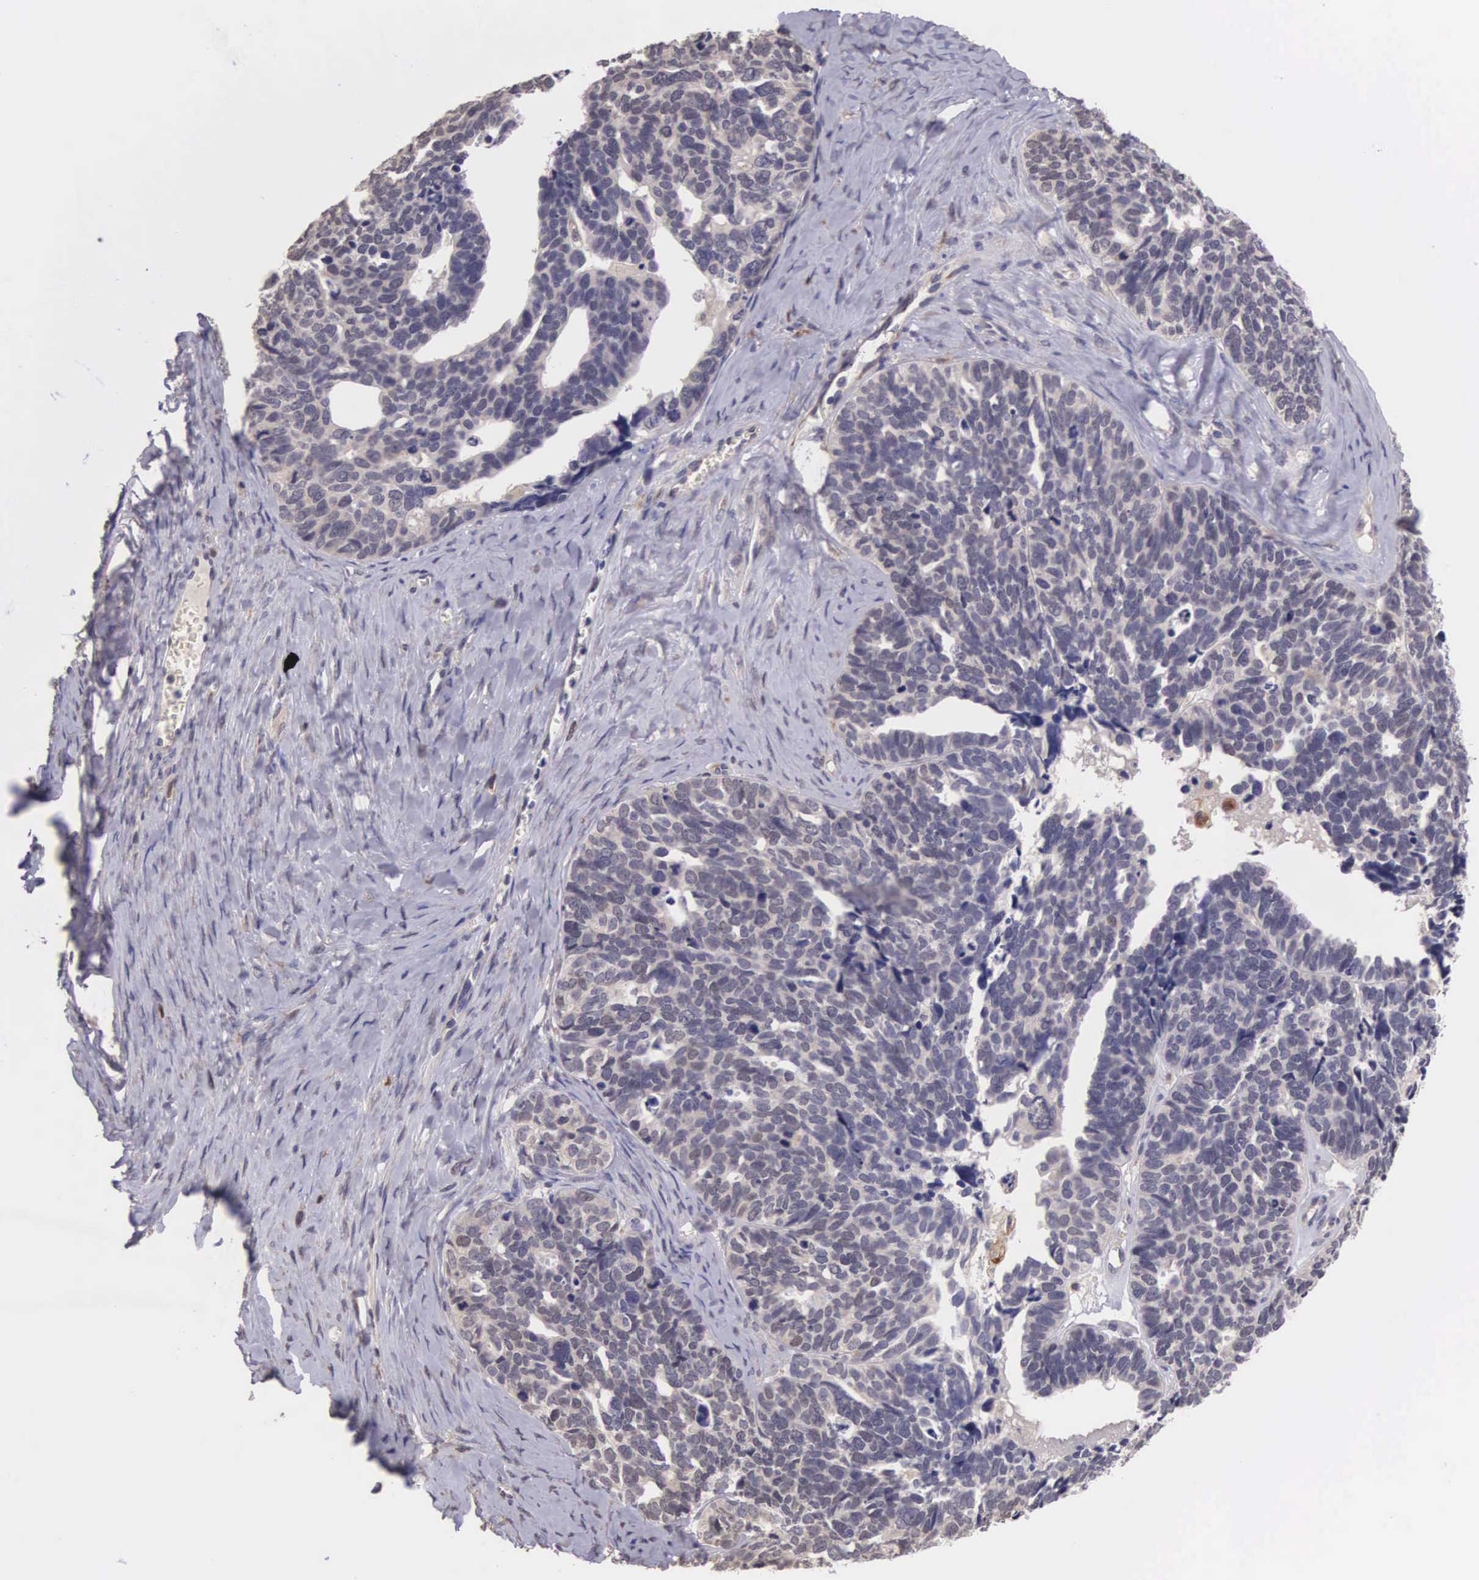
{"staining": {"intensity": "weak", "quantity": "<25%", "location": "nuclear"}, "tissue": "ovarian cancer", "cell_type": "Tumor cells", "image_type": "cancer", "snomed": [{"axis": "morphology", "description": "Cystadenocarcinoma, serous, NOS"}, {"axis": "topography", "description": "Ovary"}], "caption": "An immunohistochemistry photomicrograph of serous cystadenocarcinoma (ovarian) is shown. There is no staining in tumor cells of serous cystadenocarcinoma (ovarian). (DAB (3,3'-diaminobenzidine) immunohistochemistry, high magnification).", "gene": "CDC45", "patient": {"sex": "female", "age": 77}}